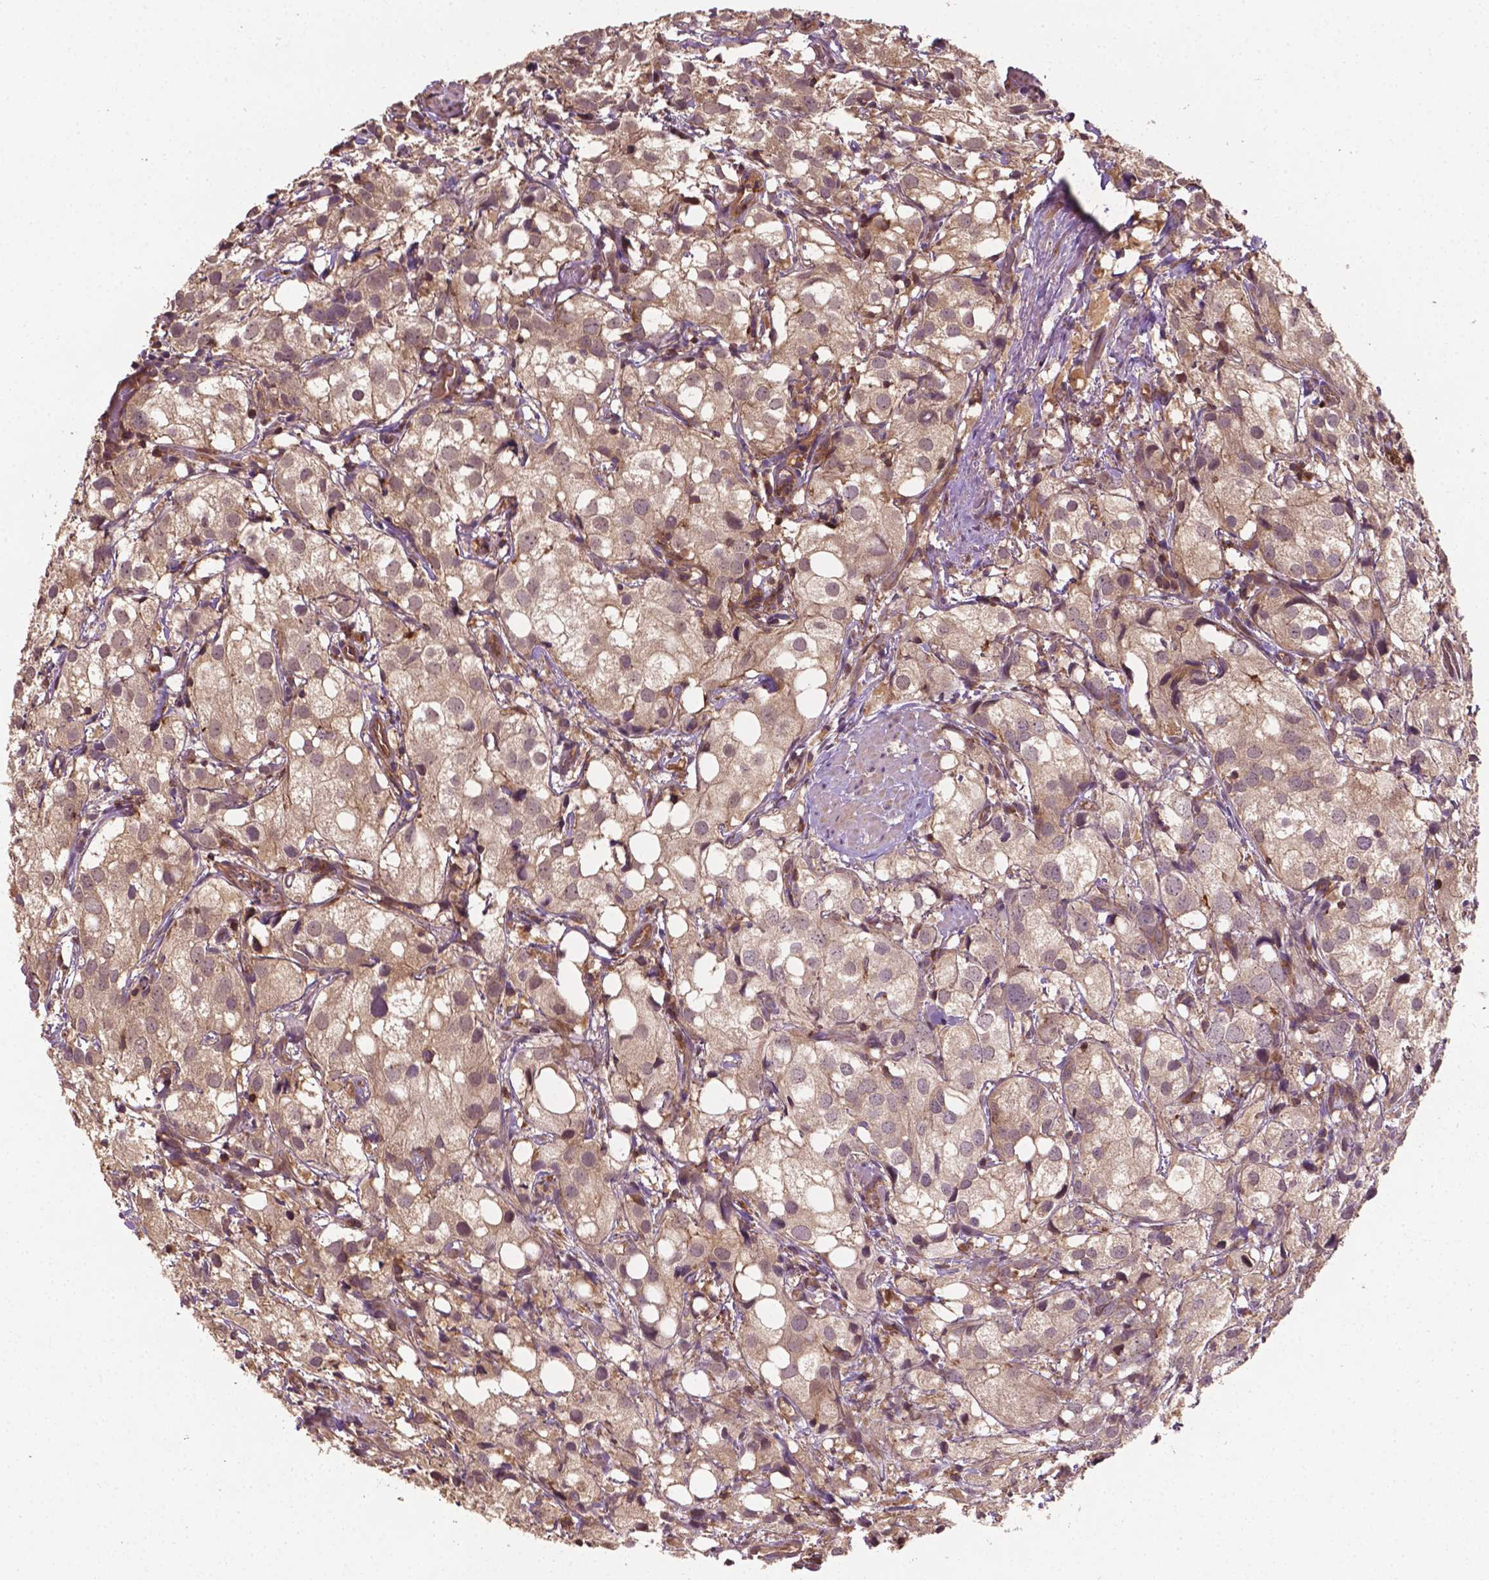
{"staining": {"intensity": "weak", "quantity": ">75%", "location": "cytoplasmic/membranous"}, "tissue": "prostate cancer", "cell_type": "Tumor cells", "image_type": "cancer", "snomed": [{"axis": "morphology", "description": "Adenocarcinoma, High grade"}, {"axis": "topography", "description": "Prostate"}], "caption": "Human prostate cancer stained with a protein marker demonstrates weak staining in tumor cells.", "gene": "ZMYND19", "patient": {"sex": "male", "age": 86}}